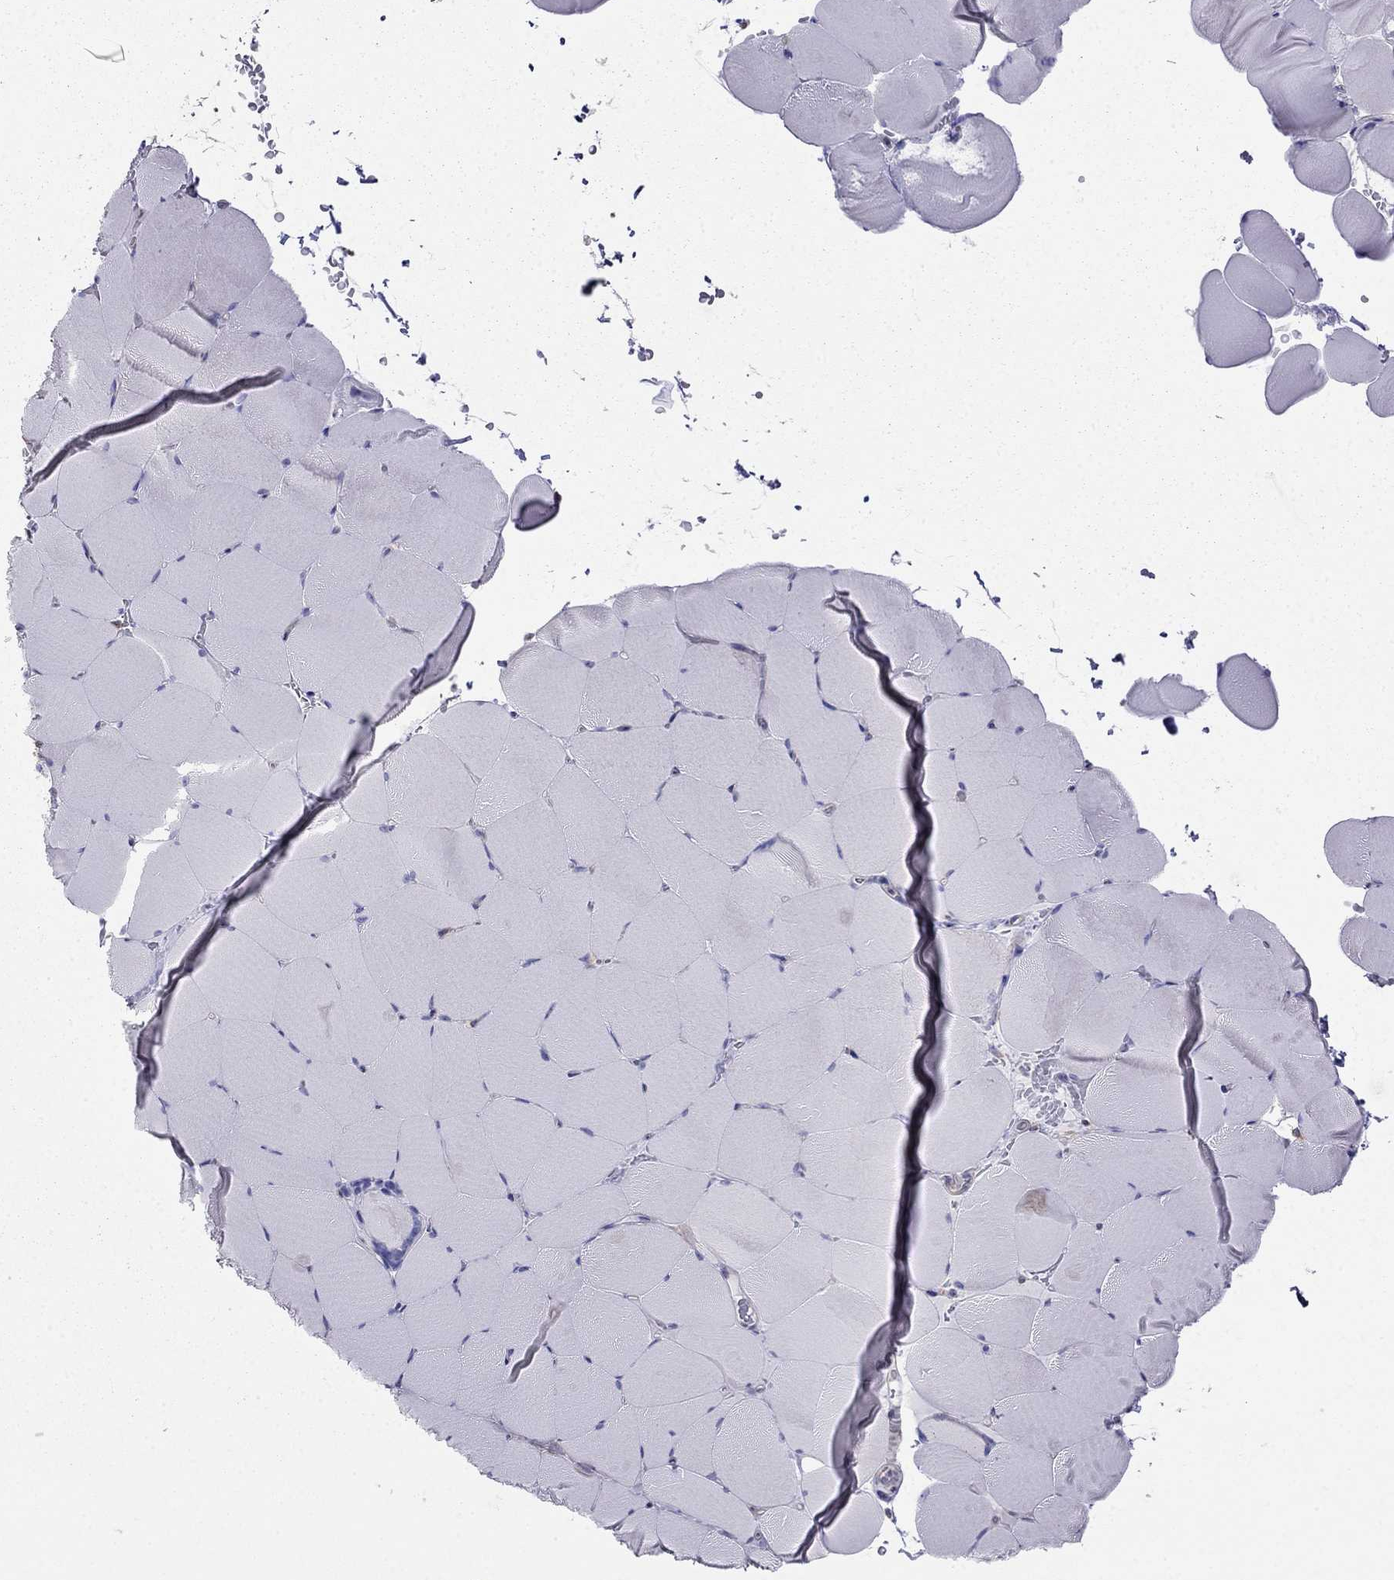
{"staining": {"intensity": "negative", "quantity": "none", "location": "none"}, "tissue": "skeletal muscle", "cell_type": "Myocytes", "image_type": "normal", "snomed": [{"axis": "morphology", "description": "Normal tissue, NOS"}, {"axis": "topography", "description": "Skeletal muscle"}], "caption": "A high-resolution micrograph shows immunohistochemistry (IHC) staining of benign skeletal muscle, which reveals no significant staining in myocytes.", "gene": "LONRF2", "patient": {"sex": "female", "age": 37}}